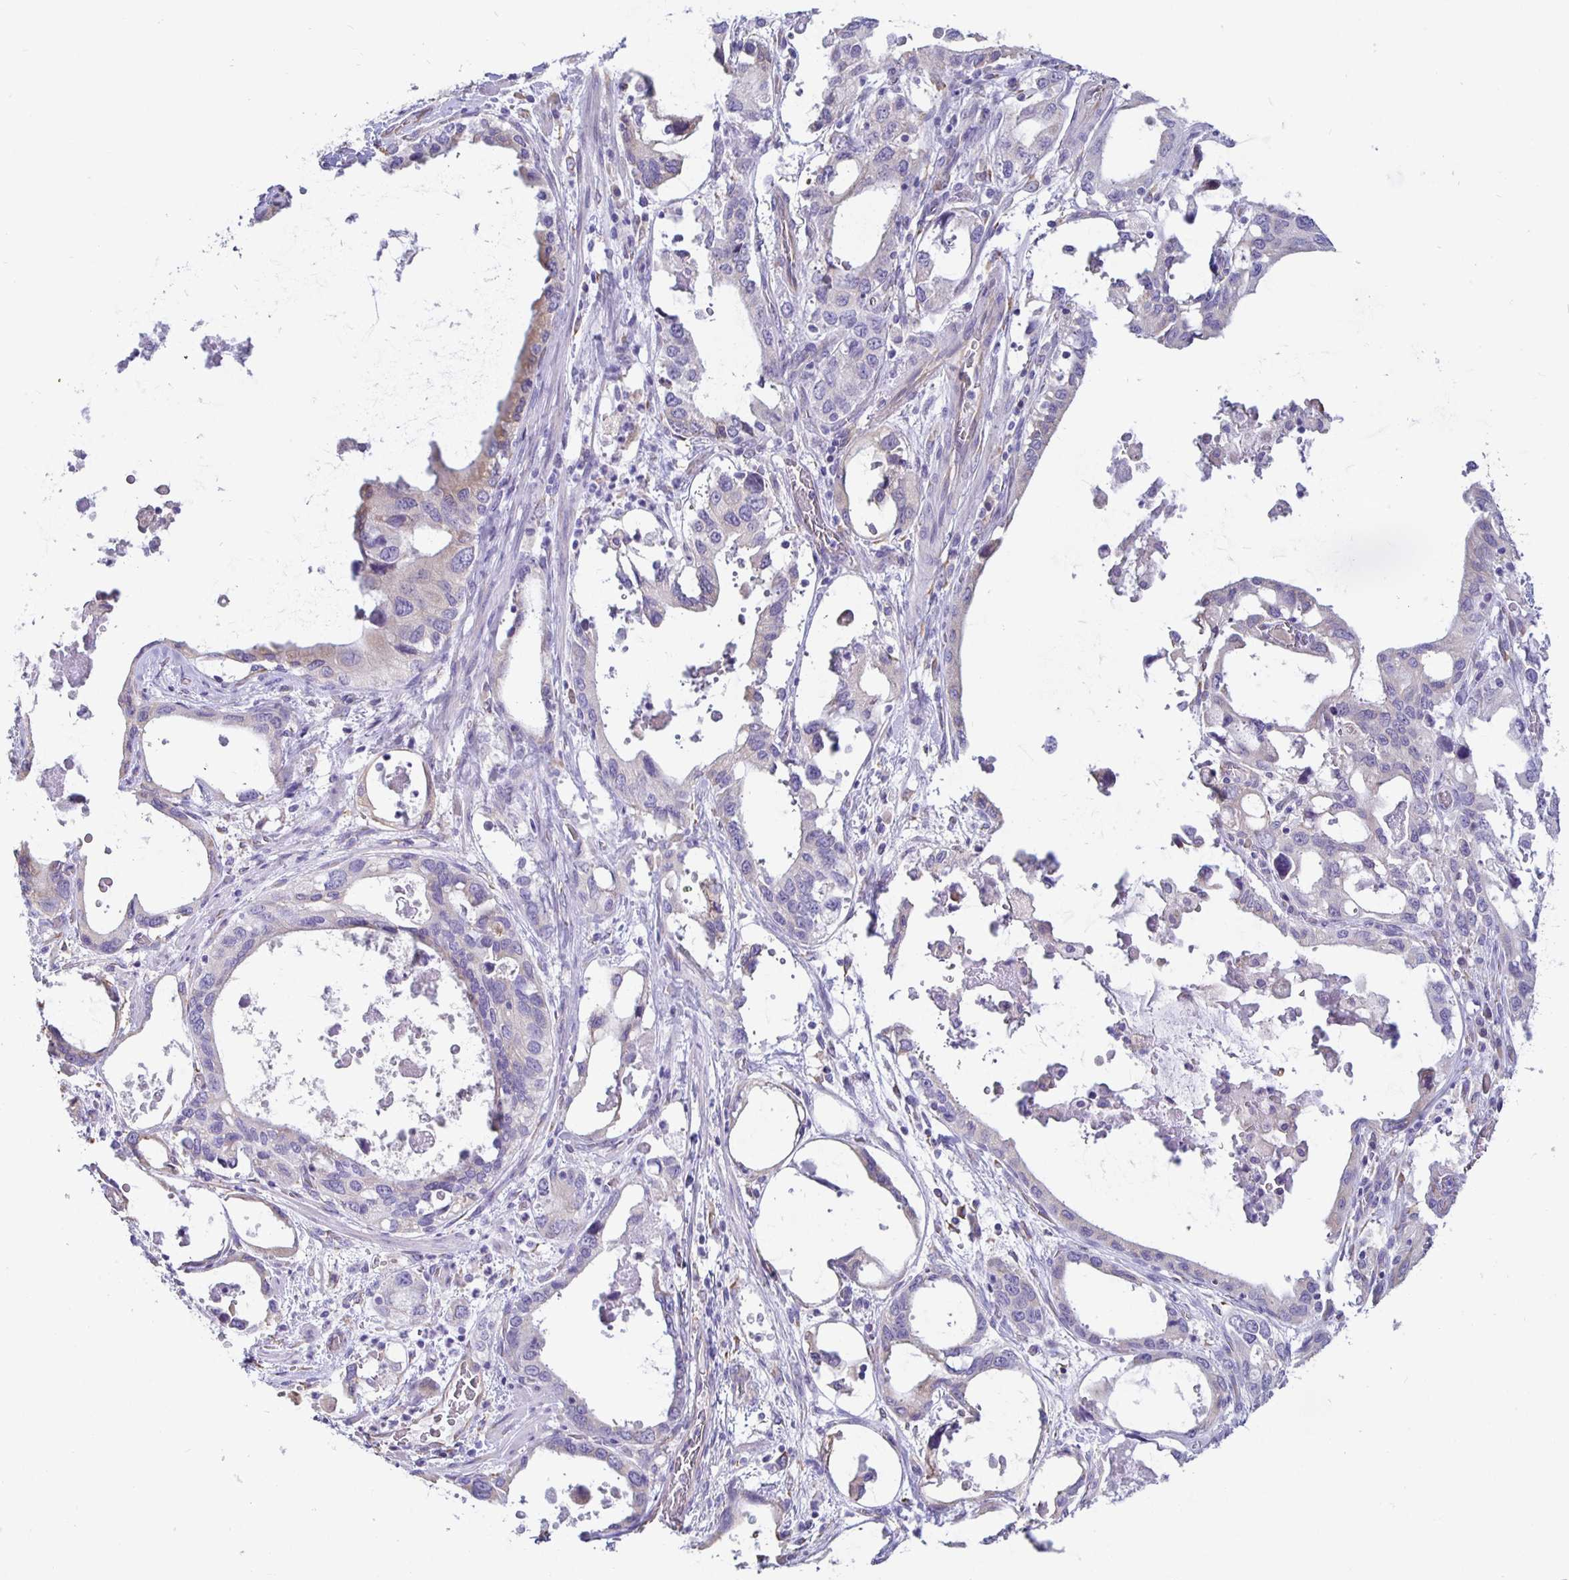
{"staining": {"intensity": "negative", "quantity": "none", "location": "none"}, "tissue": "stomach cancer", "cell_type": "Tumor cells", "image_type": "cancer", "snomed": [{"axis": "morphology", "description": "Adenocarcinoma, NOS"}, {"axis": "topography", "description": "Stomach, upper"}], "caption": "Immunohistochemistry (IHC) histopathology image of stomach adenocarcinoma stained for a protein (brown), which reveals no positivity in tumor cells.", "gene": "DNAI2", "patient": {"sex": "male", "age": 74}}